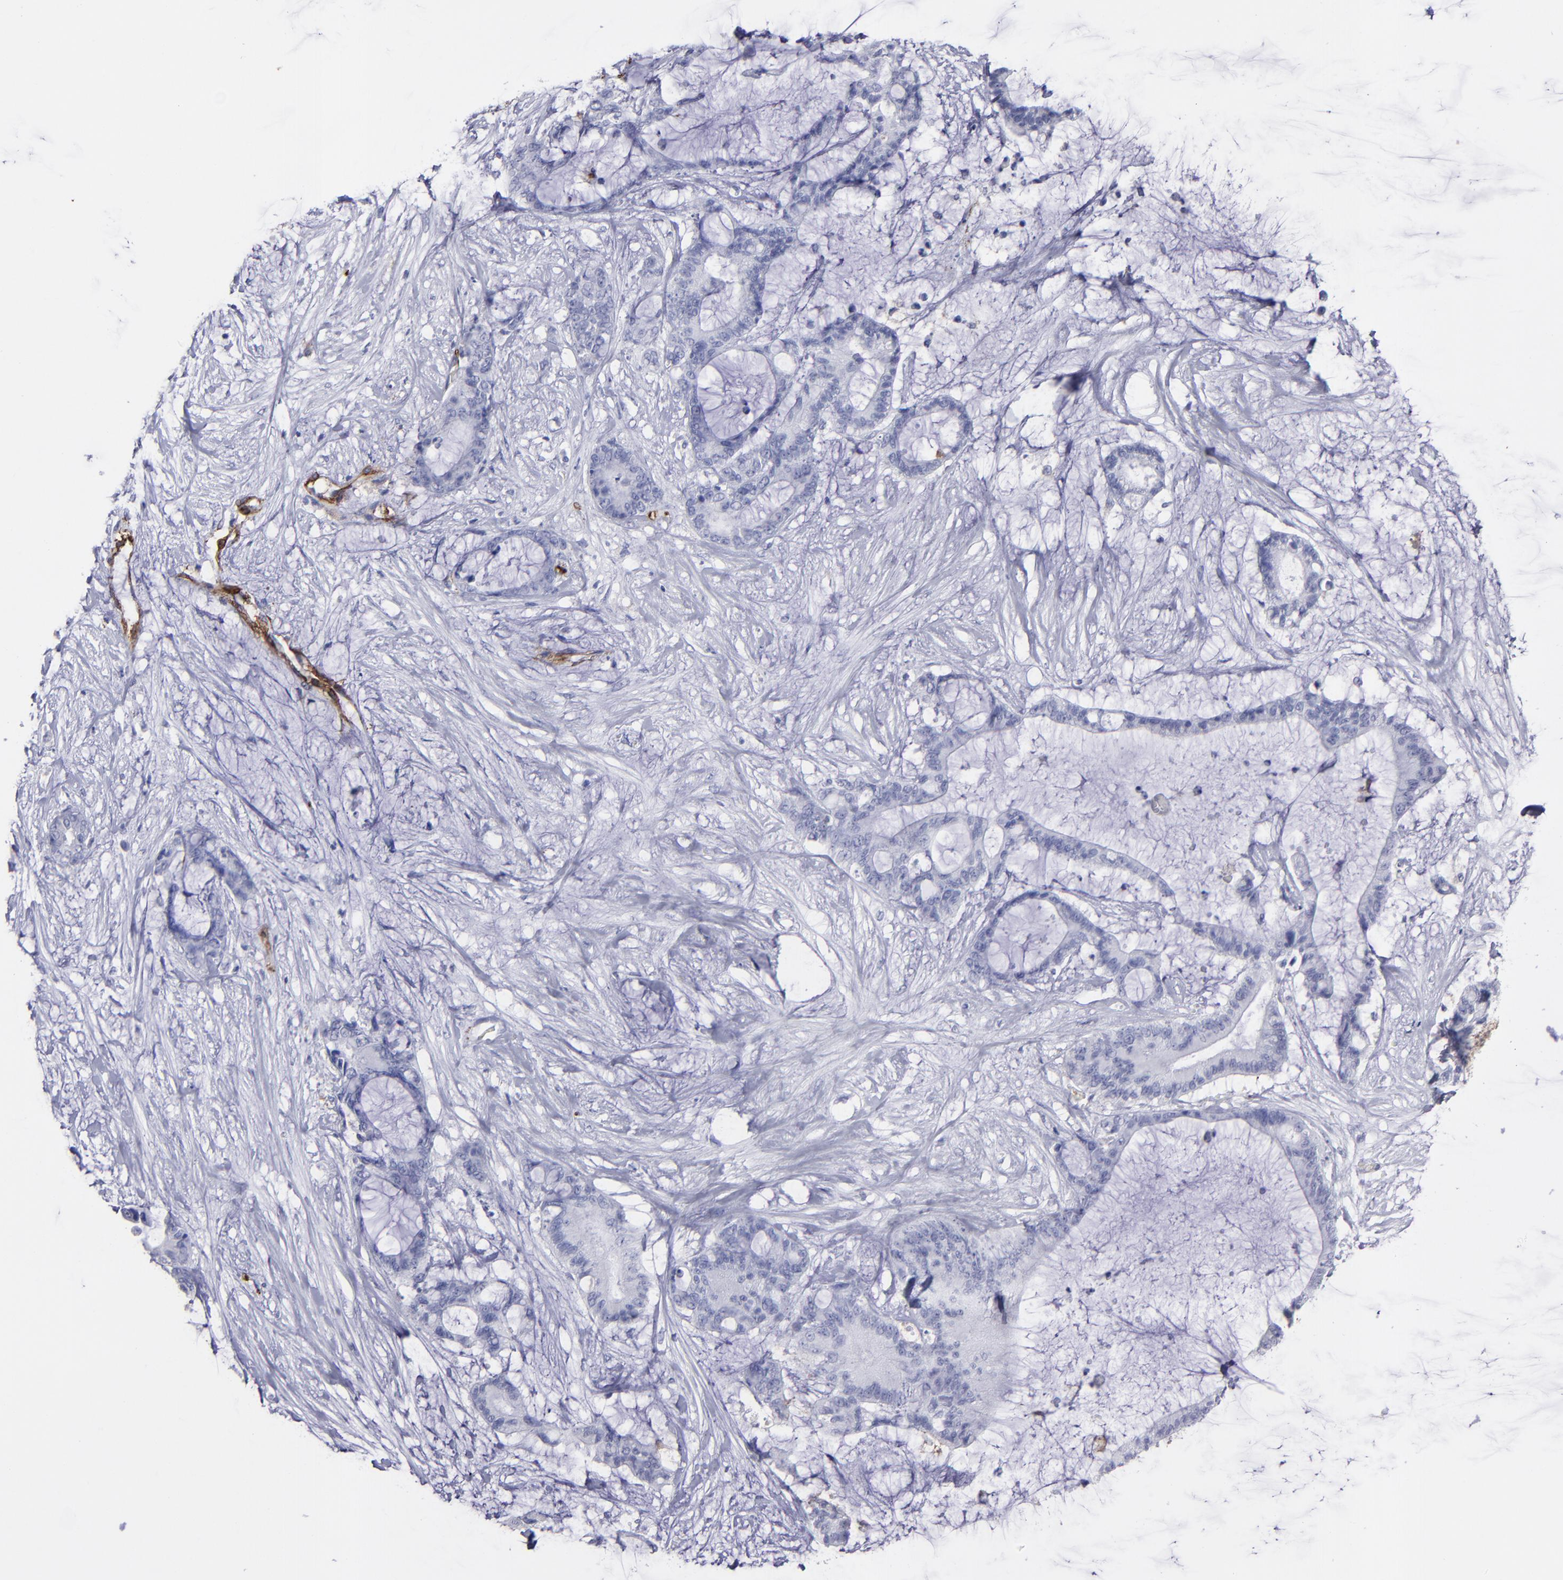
{"staining": {"intensity": "negative", "quantity": "none", "location": "none"}, "tissue": "liver cancer", "cell_type": "Tumor cells", "image_type": "cancer", "snomed": [{"axis": "morphology", "description": "Cholangiocarcinoma"}, {"axis": "topography", "description": "Liver"}], "caption": "Immunohistochemistry (IHC) histopathology image of human liver cancer stained for a protein (brown), which demonstrates no expression in tumor cells. (Stains: DAB (3,3'-diaminobenzidine) immunohistochemistry (IHC) with hematoxylin counter stain, Microscopy: brightfield microscopy at high magnification).", "gene": "CD36", "patient": {"sex": "female", "age": 73}}